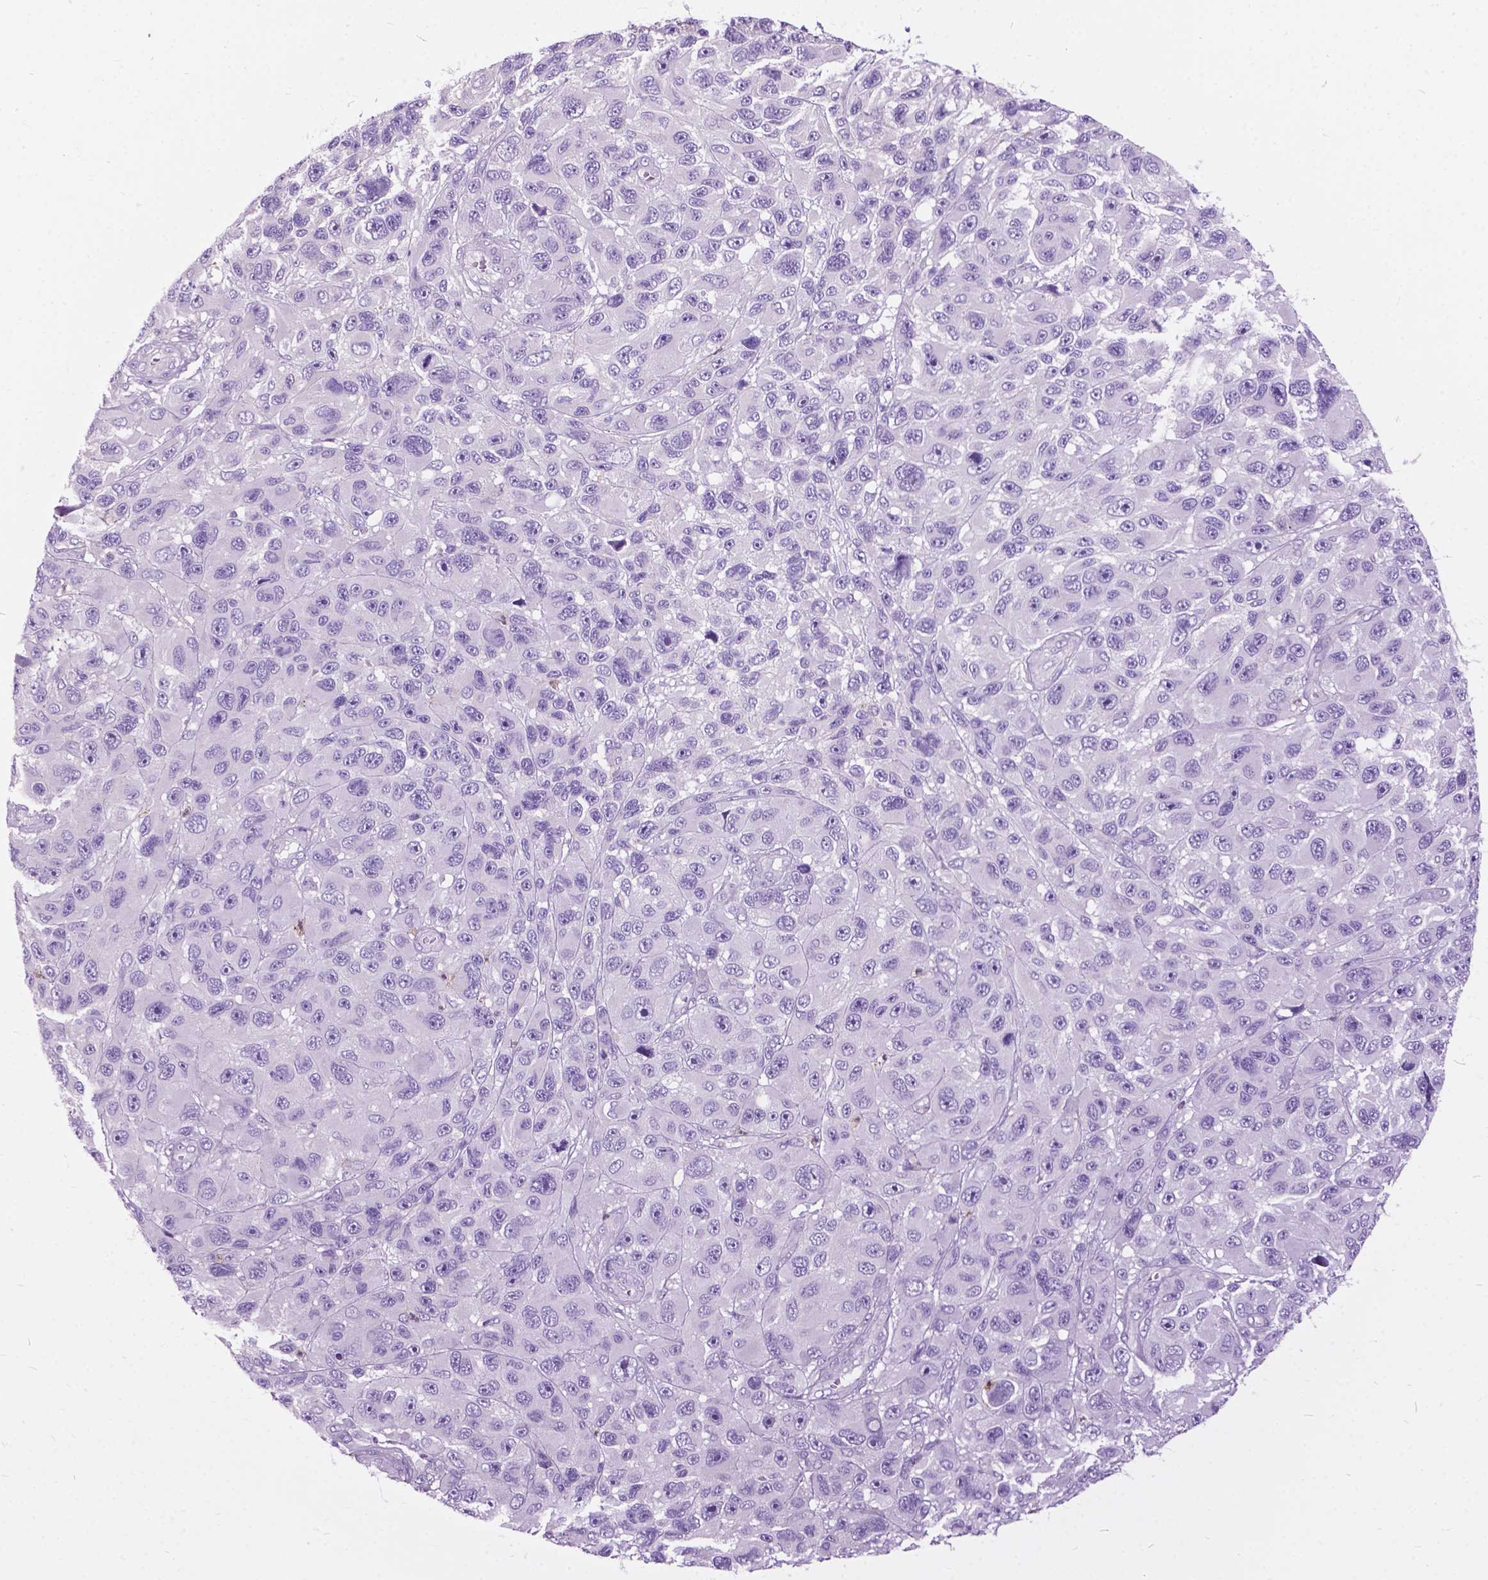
{"staining": {"intensity": "negative", "quantity": "none", "location": "none"}, "tissue": "melanoma", "cell_type": "Tumor cells", "image_type": "cancer", "snomed": [{"axis": "morphology", "description": "Malignant melanoma, NOS"}, {"axis": "topography", "description": "Skin"}], "caption": "Human melanoma stained for a protein using immunohistochemistry displays no expression in tumor cells.", "gene": "PRR35", "patient": {"sex": "male", "age": 53}}